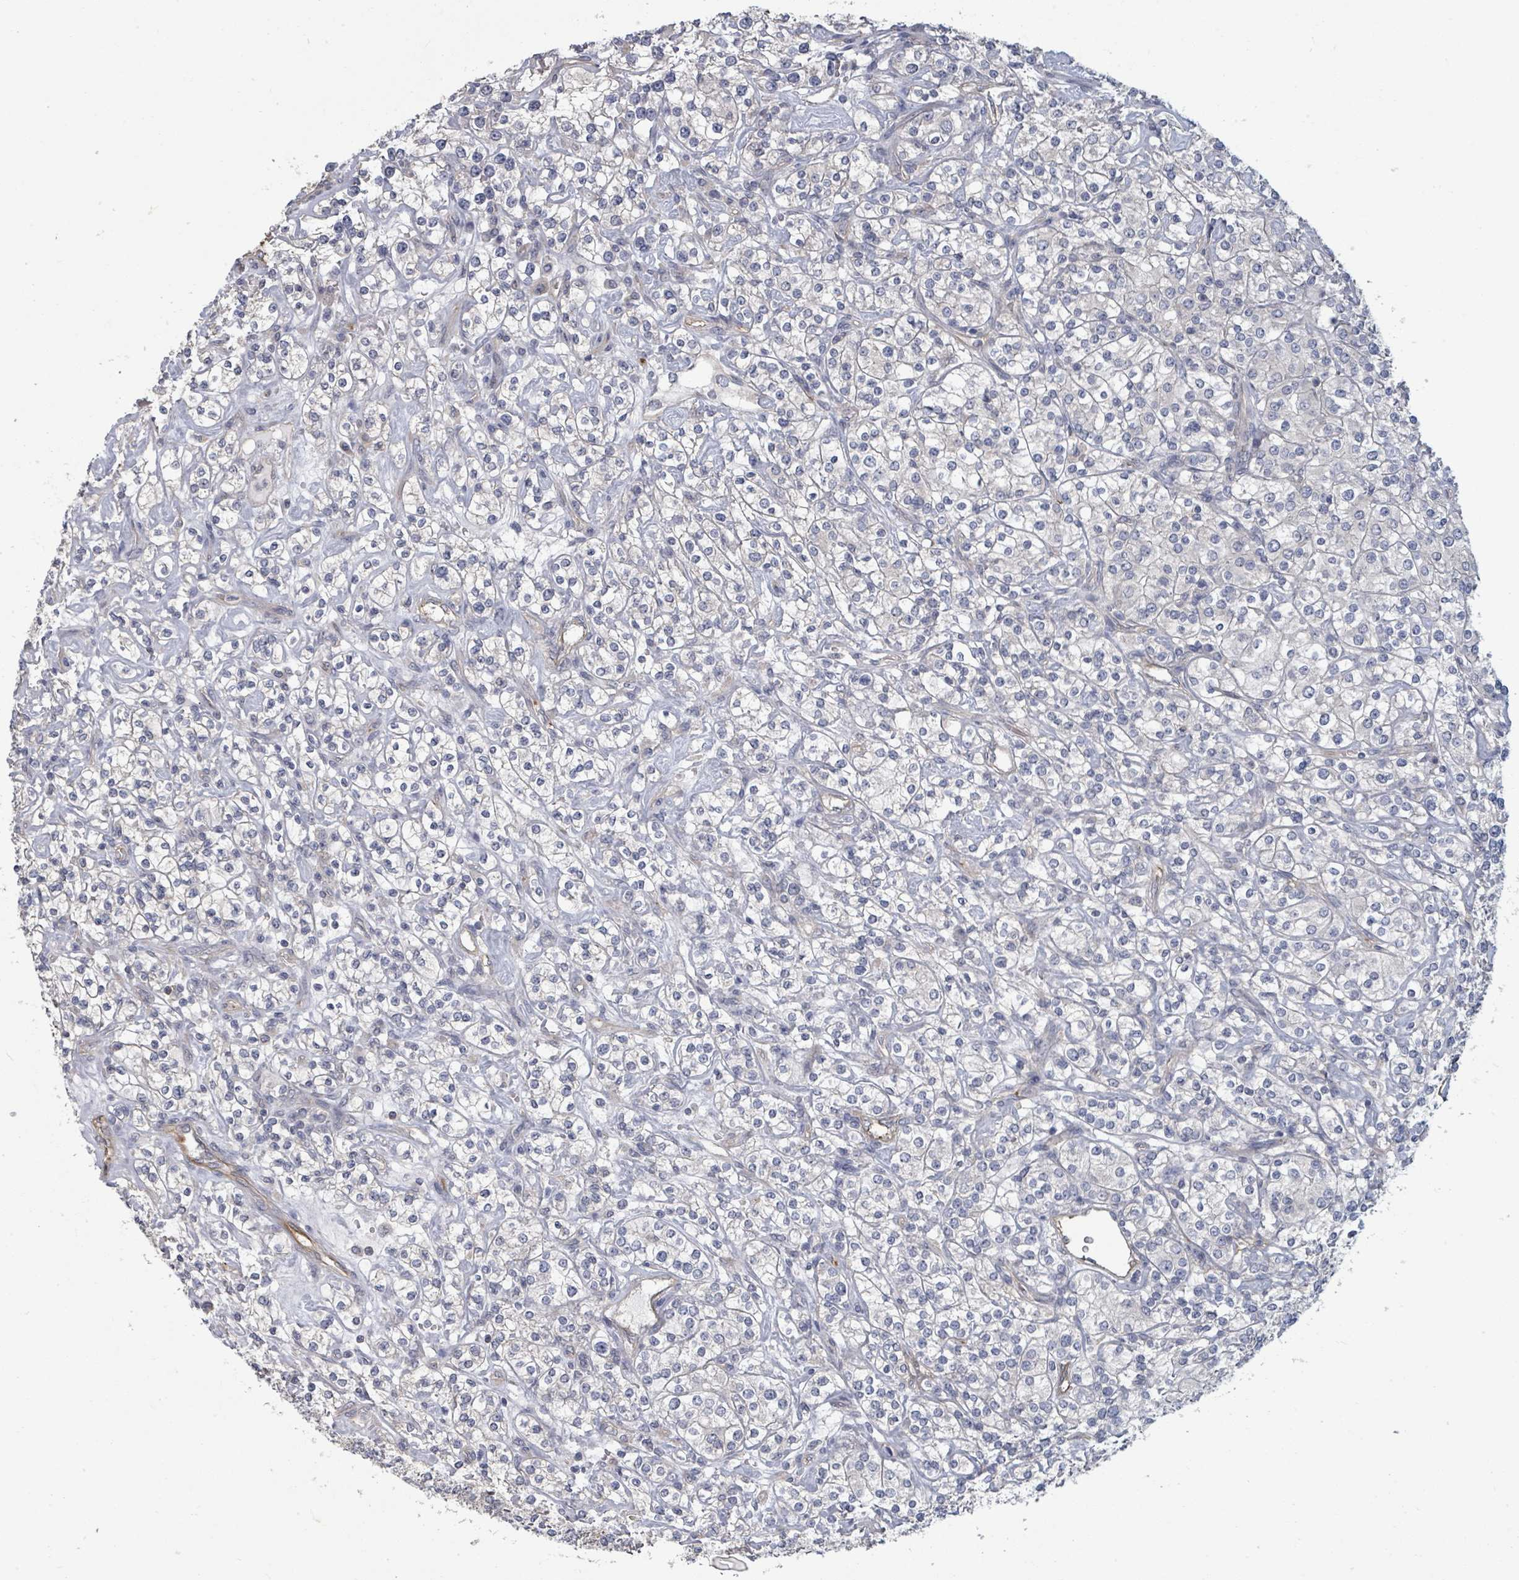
{"staining": {"intensity": "negative", "quantity": "none", "location": "none"}, "tissue": "renal cancer", "cell_type": "Tumor cells", "image_type": "cancer", "snomed": [{"axis": "morphology", "description": "Adenocarcinoma, NOS"}, {"axis": "topography", "description": "Kidney"}], "caption": "This photomicrograph is of renal cancer (adenocarcinoma) stained with immunohistochemistry to label a protein in brown with the nuclei are counter-stained blue. There is no positivity in tumor cells. (DAB IHC, high magnification).", "gene": "PLAUR", "patient": {"sex": "male", "age": 77}}